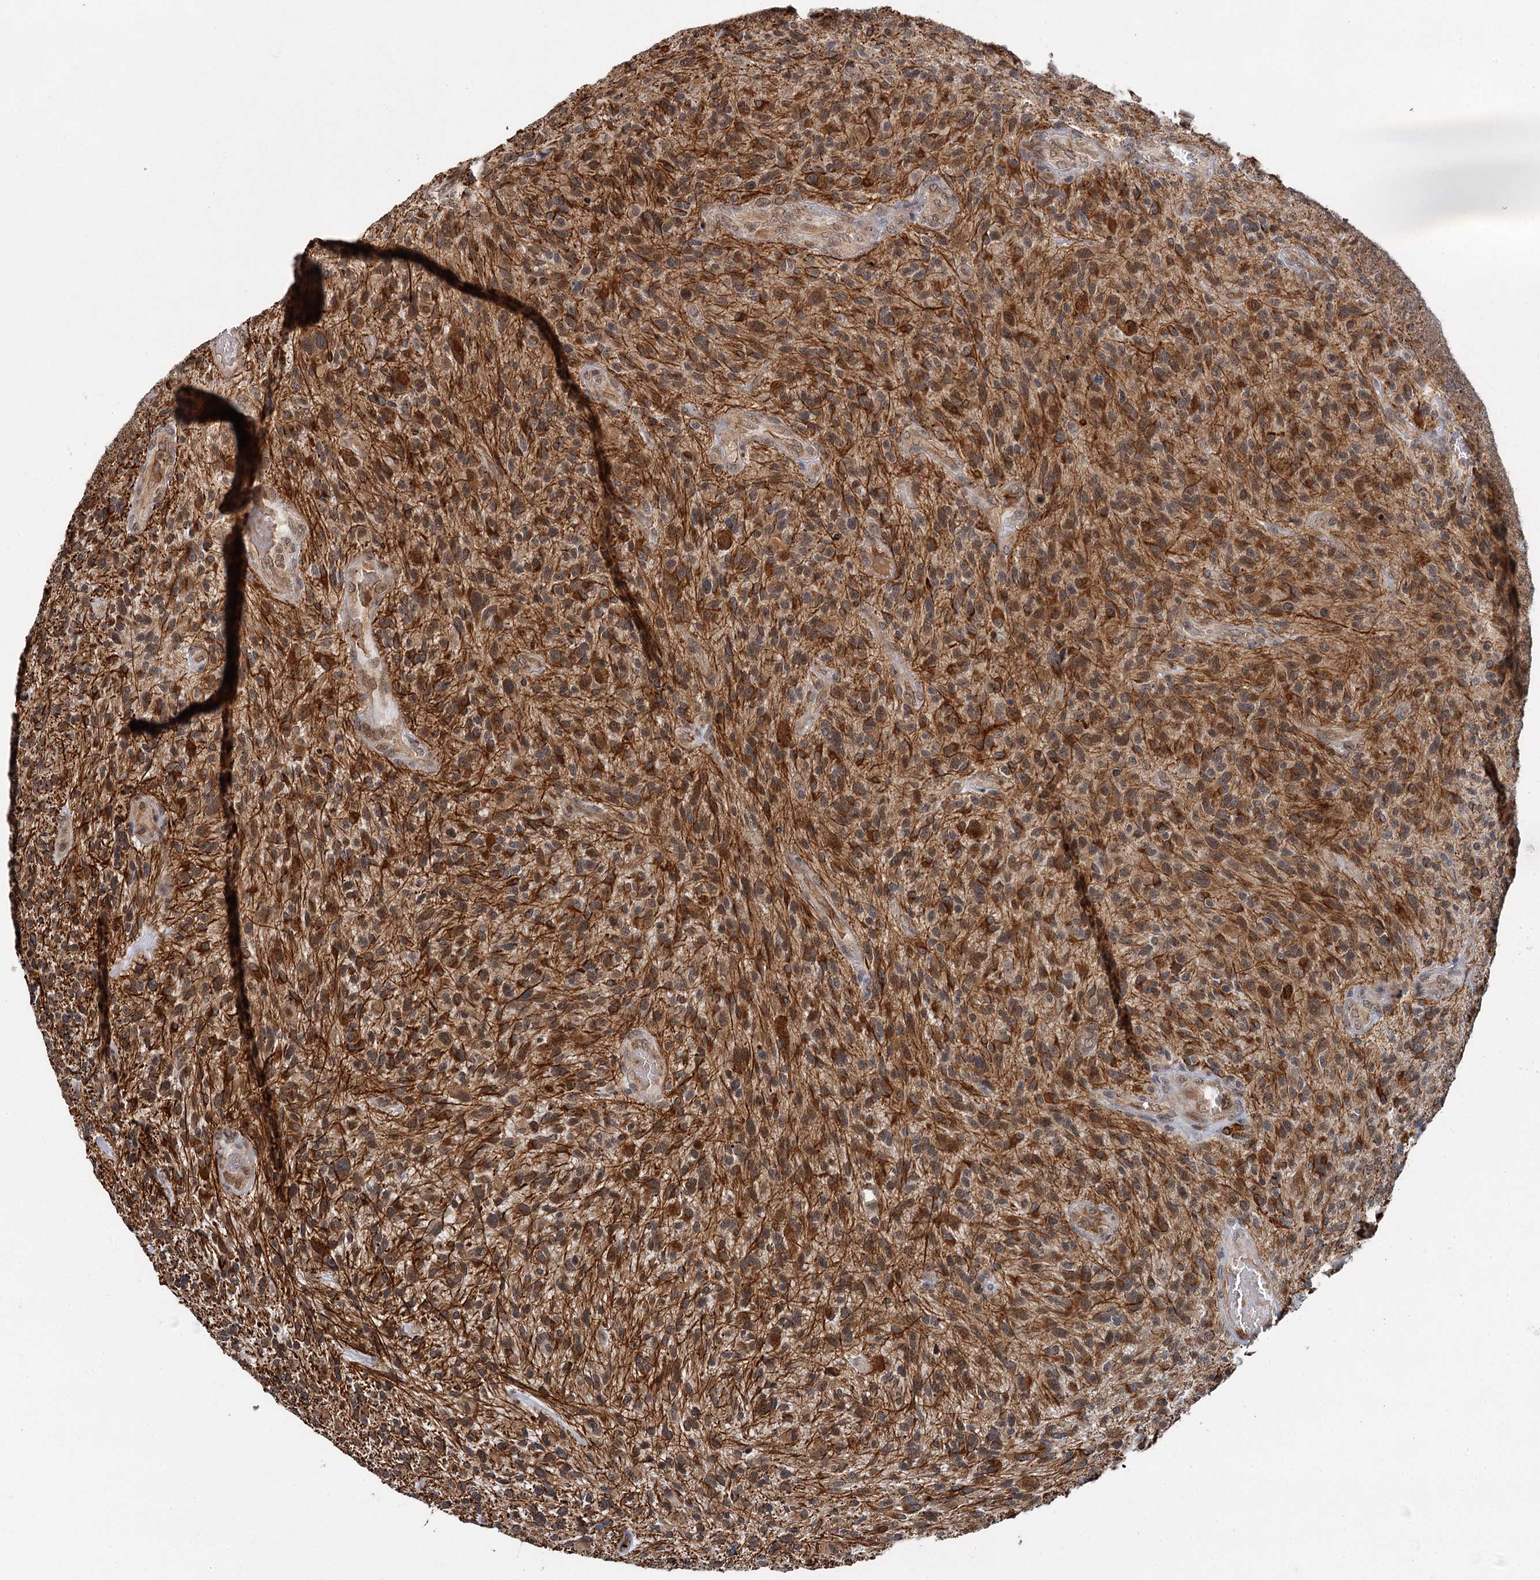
{"staining": {"intensity": "moderate", "quantity": ">75%", "location": "cytoplasmic/membranous"}, "tissue": "glioma", "cell_type": "Tumor cells", "image_type": "cancer", "snomed": [{"axis": "morphology", "description": "Glioma, malignant, High grade"}, {"axis": "topography", "description": "Brain"}], "caption": "IHC of glioma shows medium levels of moderate cytoplasmic/membranous positivity in approximately >75% of tumor cells.", "gene": "APBA2", "patient": {"sex": "male", "age": 47}}